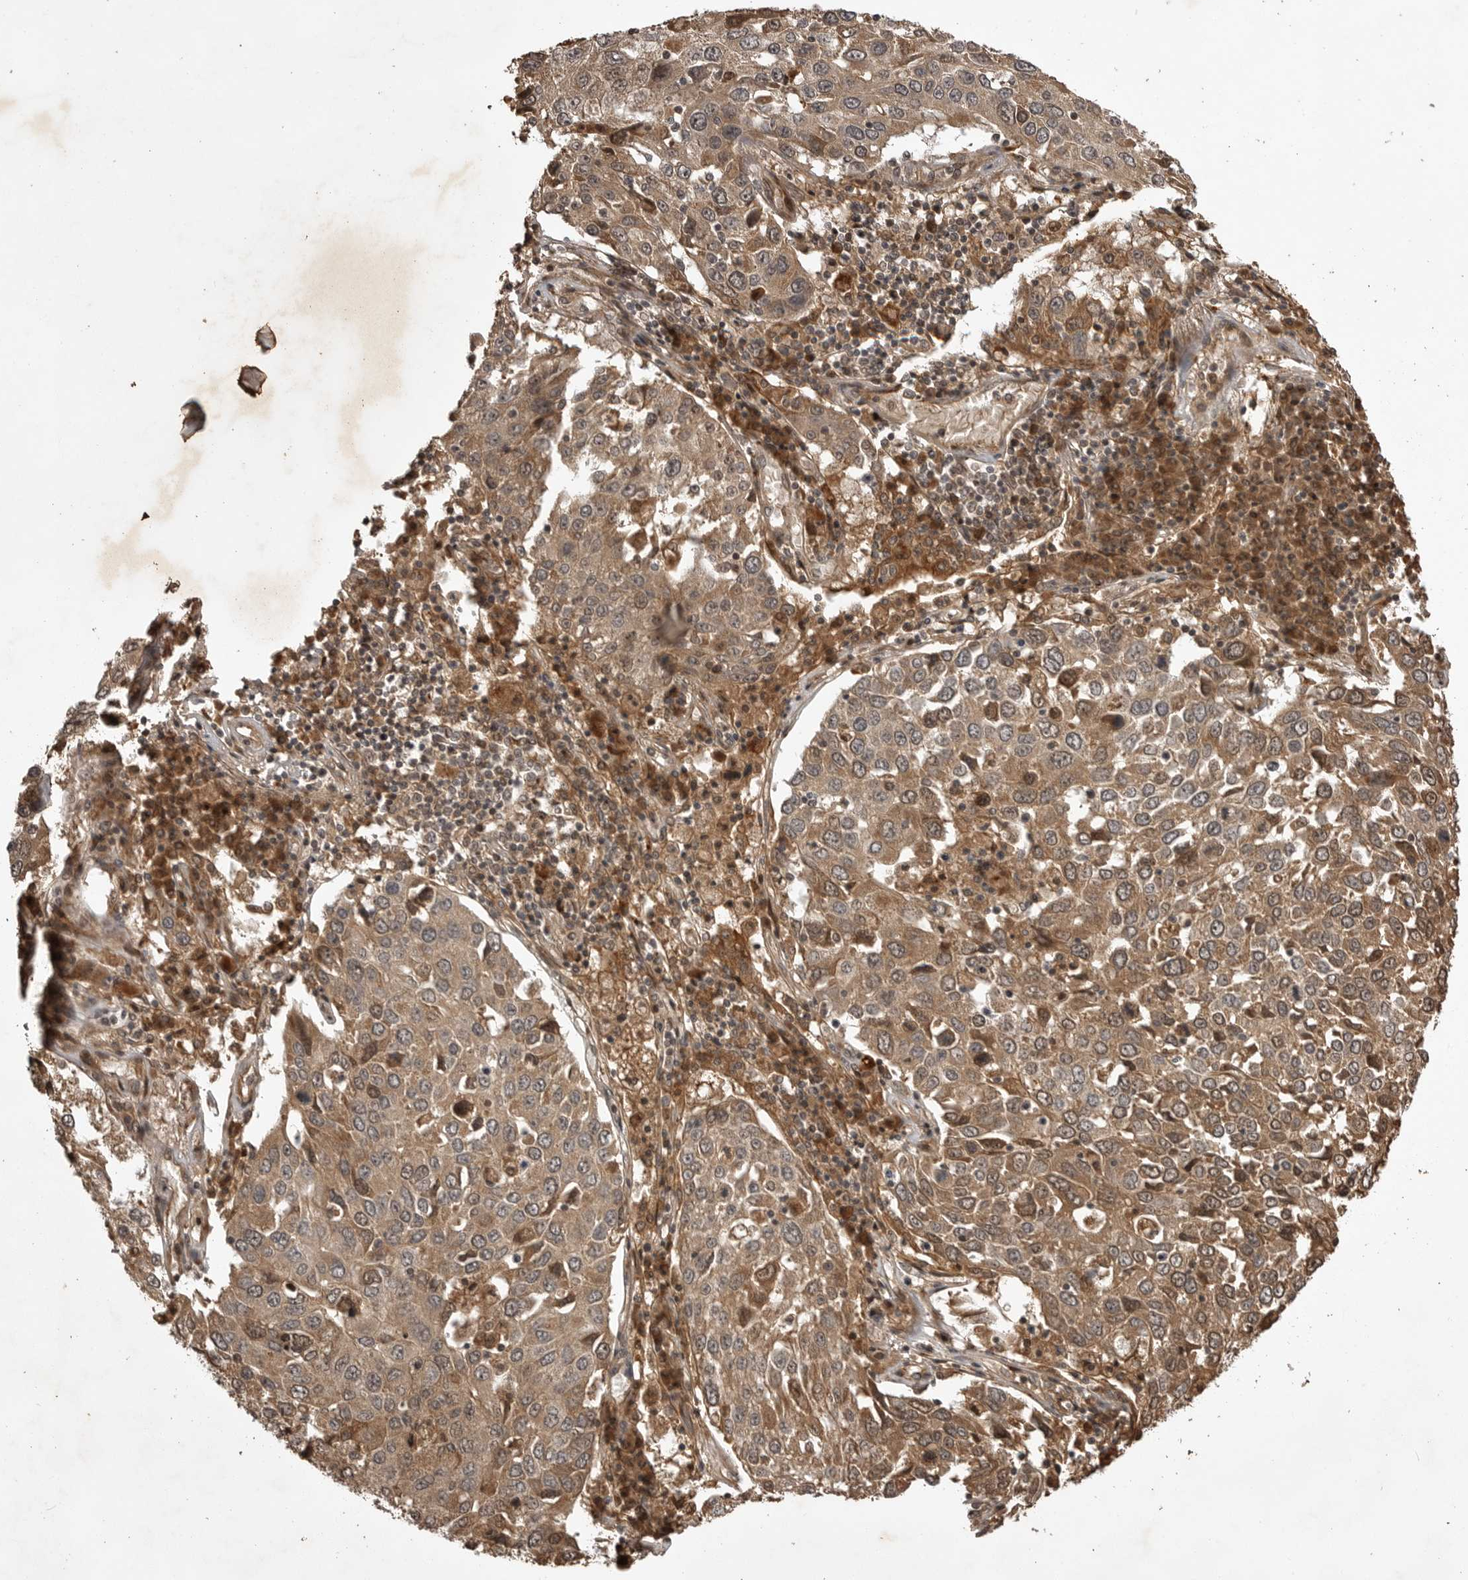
{"staining": {"intensity": "moderate", "quantity": ">75%", "location": "cytoplasmic/membranous,nuclear"}, "tissue": "lung cancer", "cell_type": "Tumor cells", "image_type": "cancer", "snomed": [{"axis": "morphology", "description": "Squamous cell carcinoma, NOS"}, {"axis": "topography", "description": "Lung"}], "caption": "A brown stain highlights moderate cytoplasmic/membranous and nuclear staining of a protein in lung cancer tumor cells.", "gene": "AKAP7", "patient": {"sex": "male", "age": 65}}